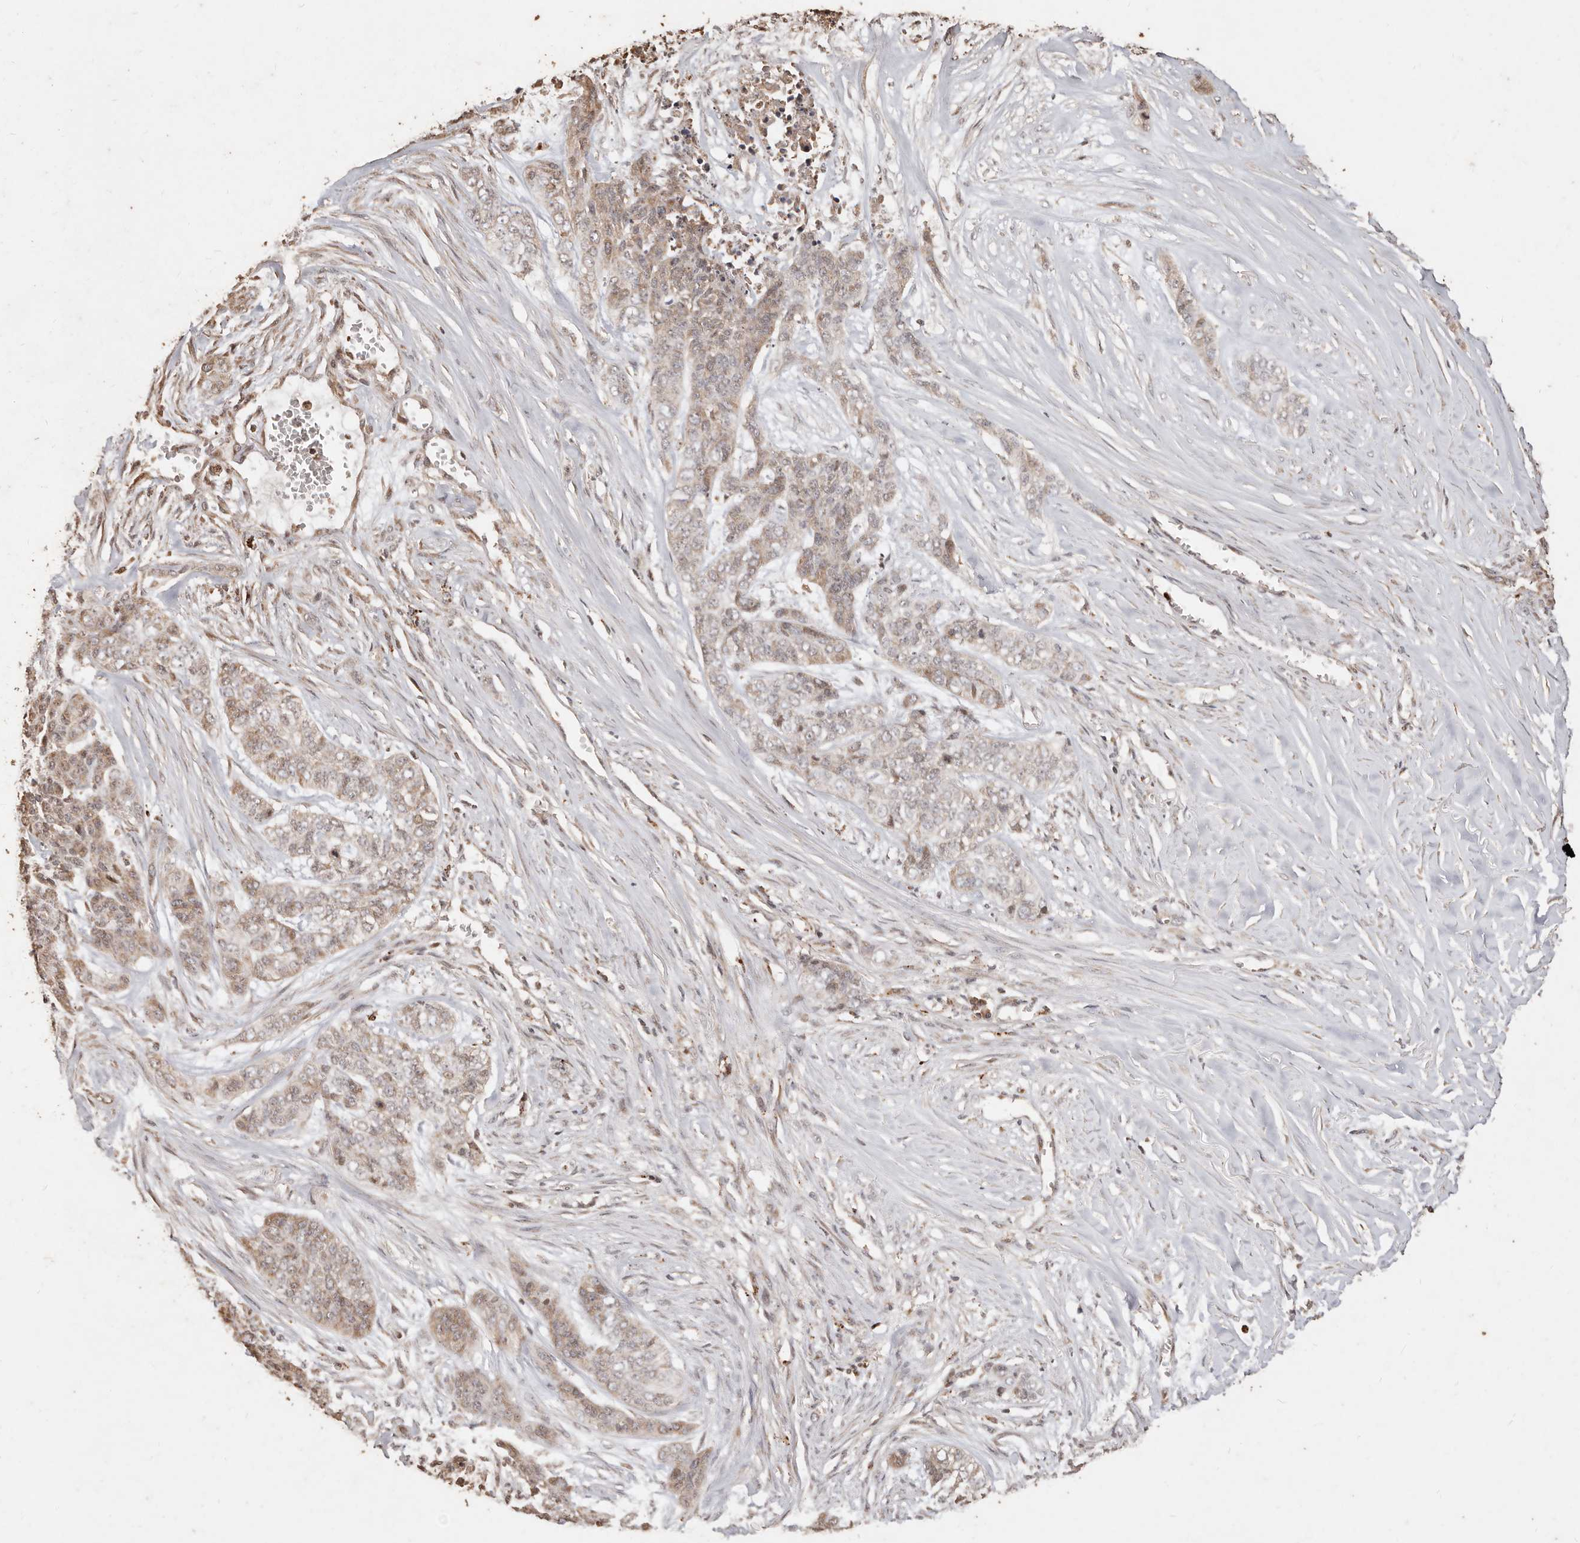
{"staining": {"intensity": "weak", "quantity": "25%-75%", "location": "cytoplasmic/membranous"}, "tissue": "skin cancer", "cell_type": "Tumor cells", "image_type": "cancer", "snomed": [{"axis": "morphology", "description": "Basal cell carcinoma"}, {"axis": "topography", "description": "Skin"}], "caption": "Skin cancer (basal cell carcinoma) stained with a brown dye exhibits weak cytoplasmic/membranous positive staining in about 25%-75% of tumor cells.", "gene": "KIF9", "patient": {"sex": "female", "age": 64}}